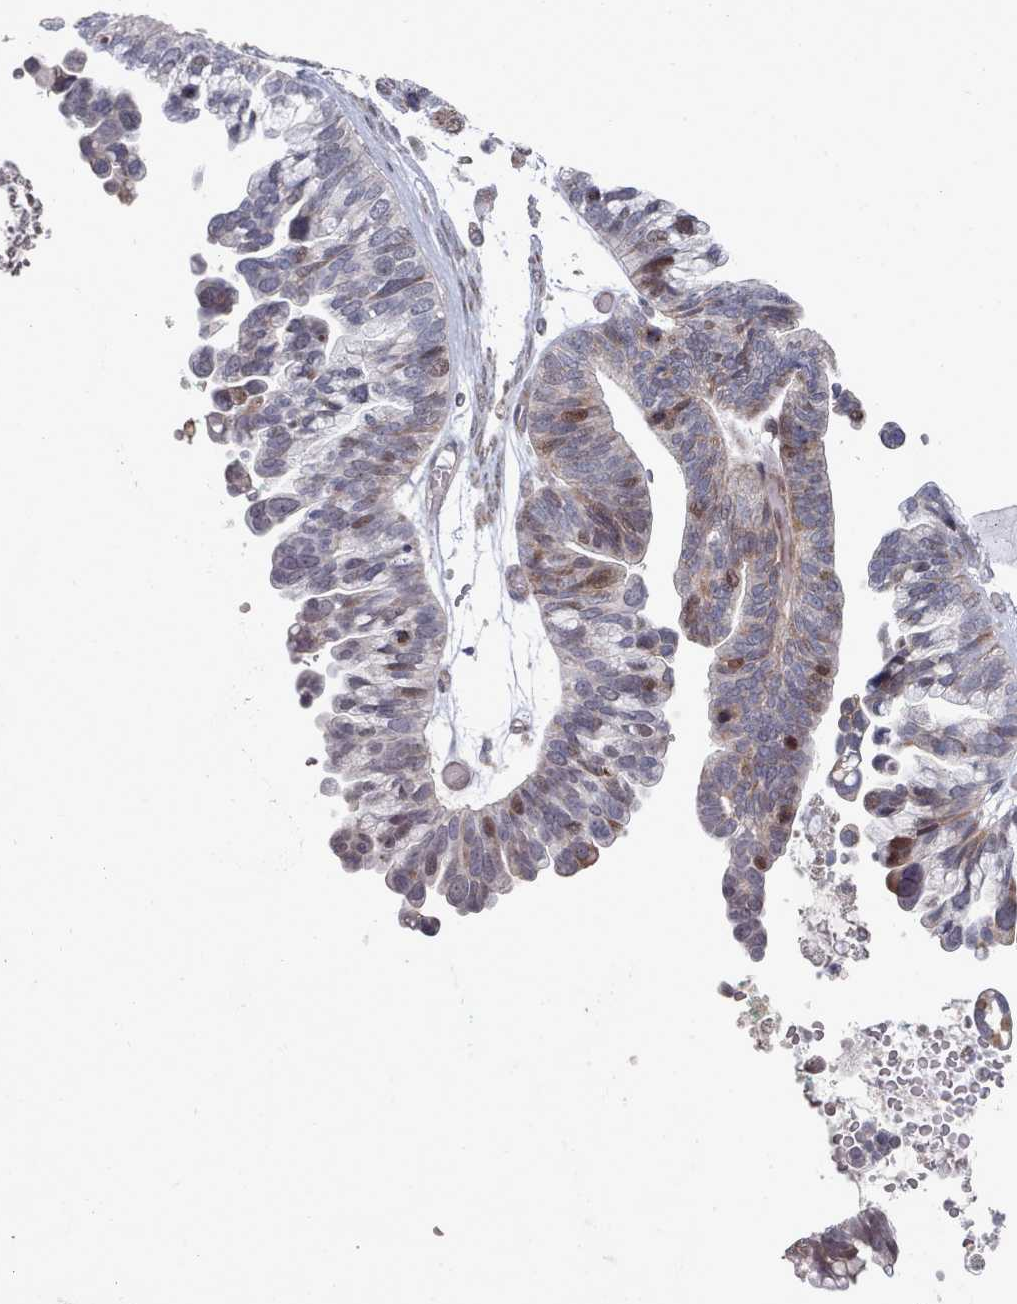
{"staining": {"intensity": "moderate", "quantity": "<25%", "location": "cytoplasmic/membranous"}, "tissue": "ovarian cancer", "cell_type": "Tumor cells", "image_type": "cancer", "snomed": [{"axis": "morphology", "description": "Cystadenocarcinoma, serous, NOS"}, {"axis": "topography", "description": "Ovary"}], "caption": "Tumor cells demonstrate moderate cytoplasmic/membranous positivity in approximately <25% of cells in ovarian cancer.", "gene": "CPSF4", "patient": {"sex": "female", "age": 56}}